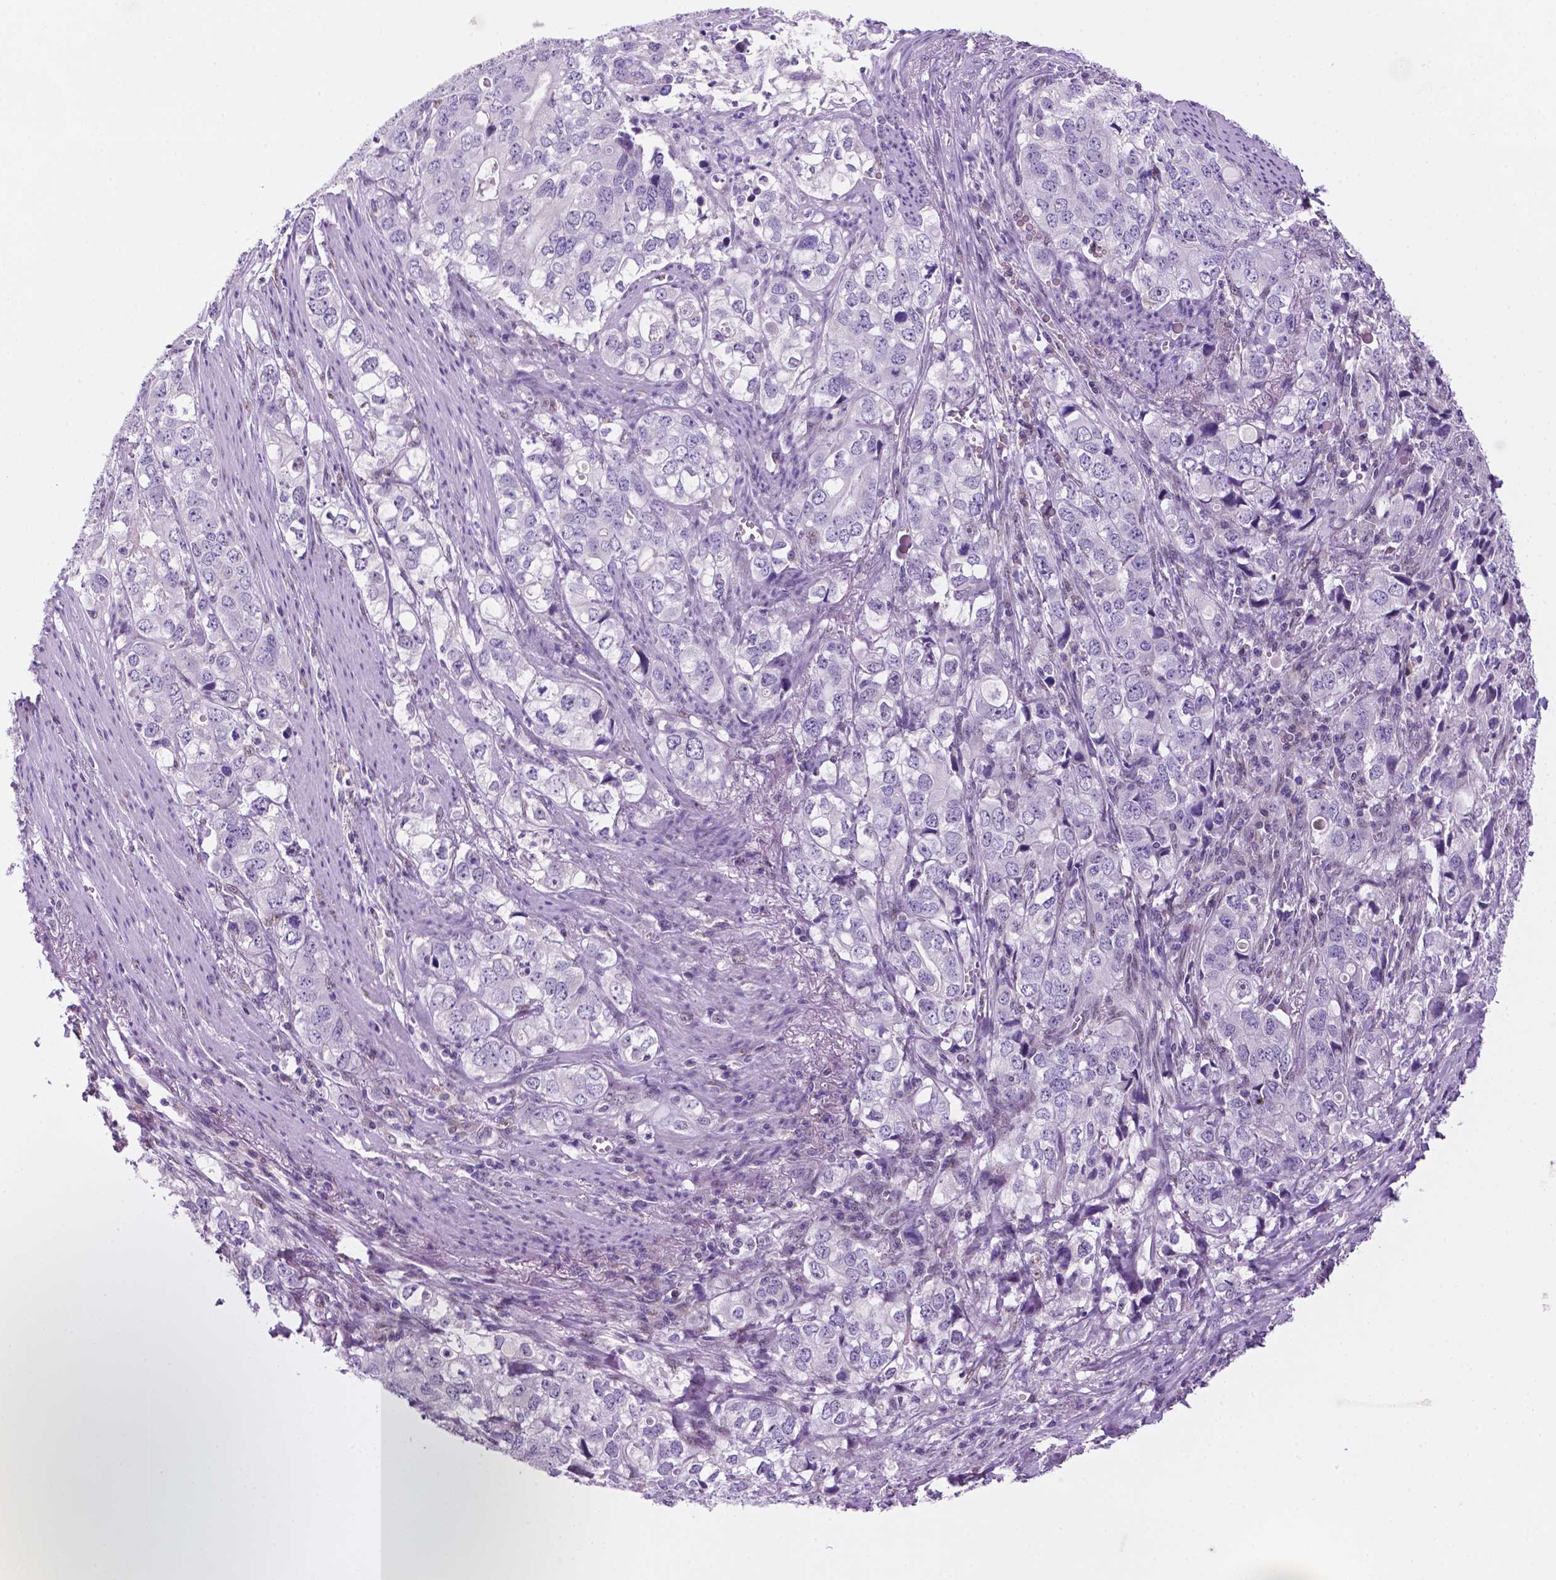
{"staining": {"intensity": "negative", "quantity": "none", "location": "none"}, "tissue": "stomach cancer", "cell_type": "Tumor cells", "image_type": "cancer", "snomed": [{"axis": "morphology", "description": "Adenocarcinoma, NOS"}, {"axis": "topography", "description": "Stomach, lower"}], "caption": "This is an IHC histopathology image of human stomach adenocarcinoma. There is no positivity in tumor cells.", "gene": "C18orf21", "patient": {"sex": "female", "age": 72}}